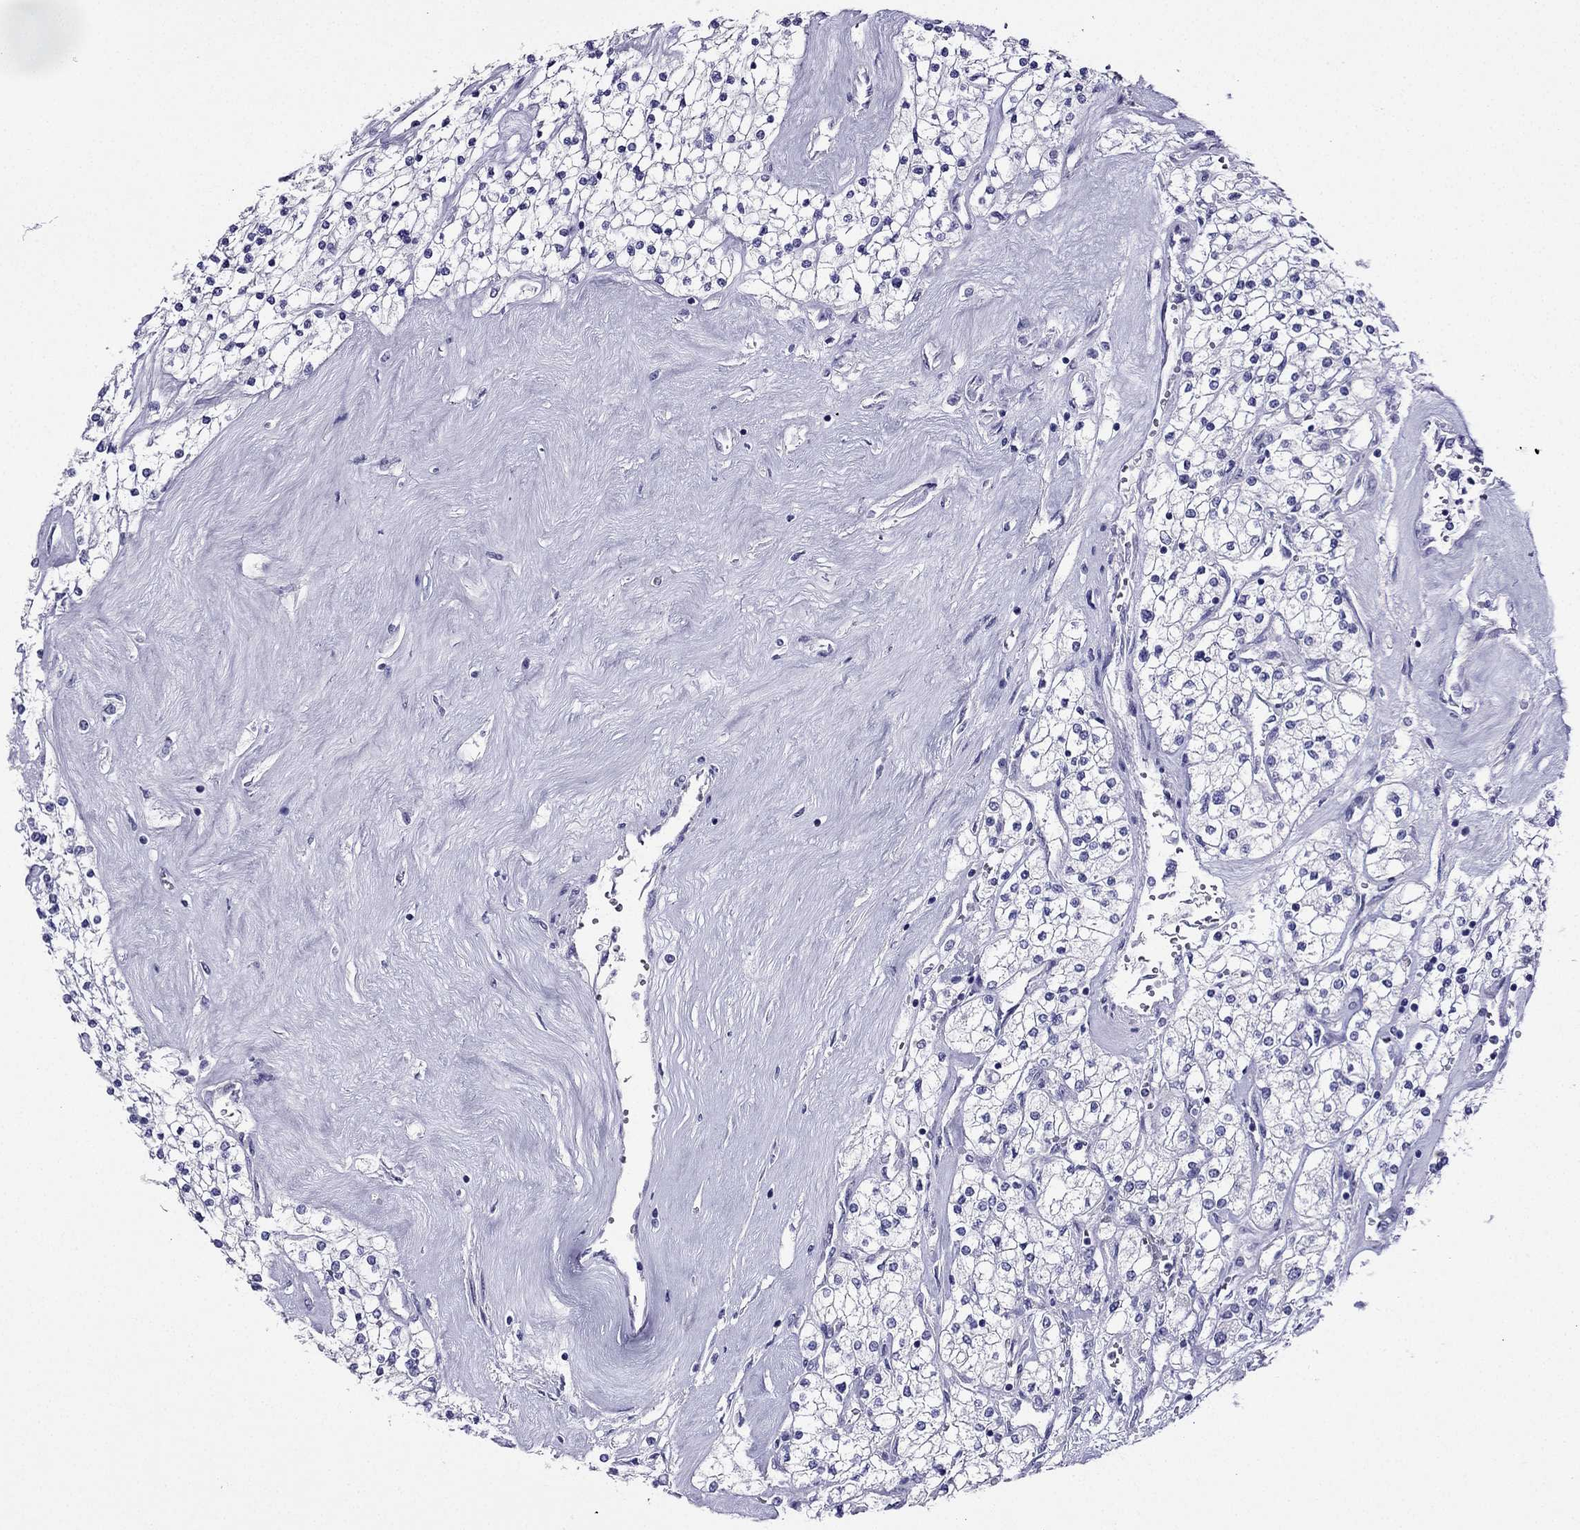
{"staining": {"intensity": "negative", "quantity": "none", "location": "none"}, "tissue": "renal cancer", "cell_type": "Tumor cells", "image_type": "cancer", "snomed": [{"axis": "morphology", "description": "Adenocarcinoma, NOS"}, {"axis": "topography", "description": "Kidney"}], "caption": "This is an IHC image of human adenocarcinoma (renal). There is no positivity in tumor cells.", "gene": "KCNJ10", "patient": {"sex": "male", "age": 80}}